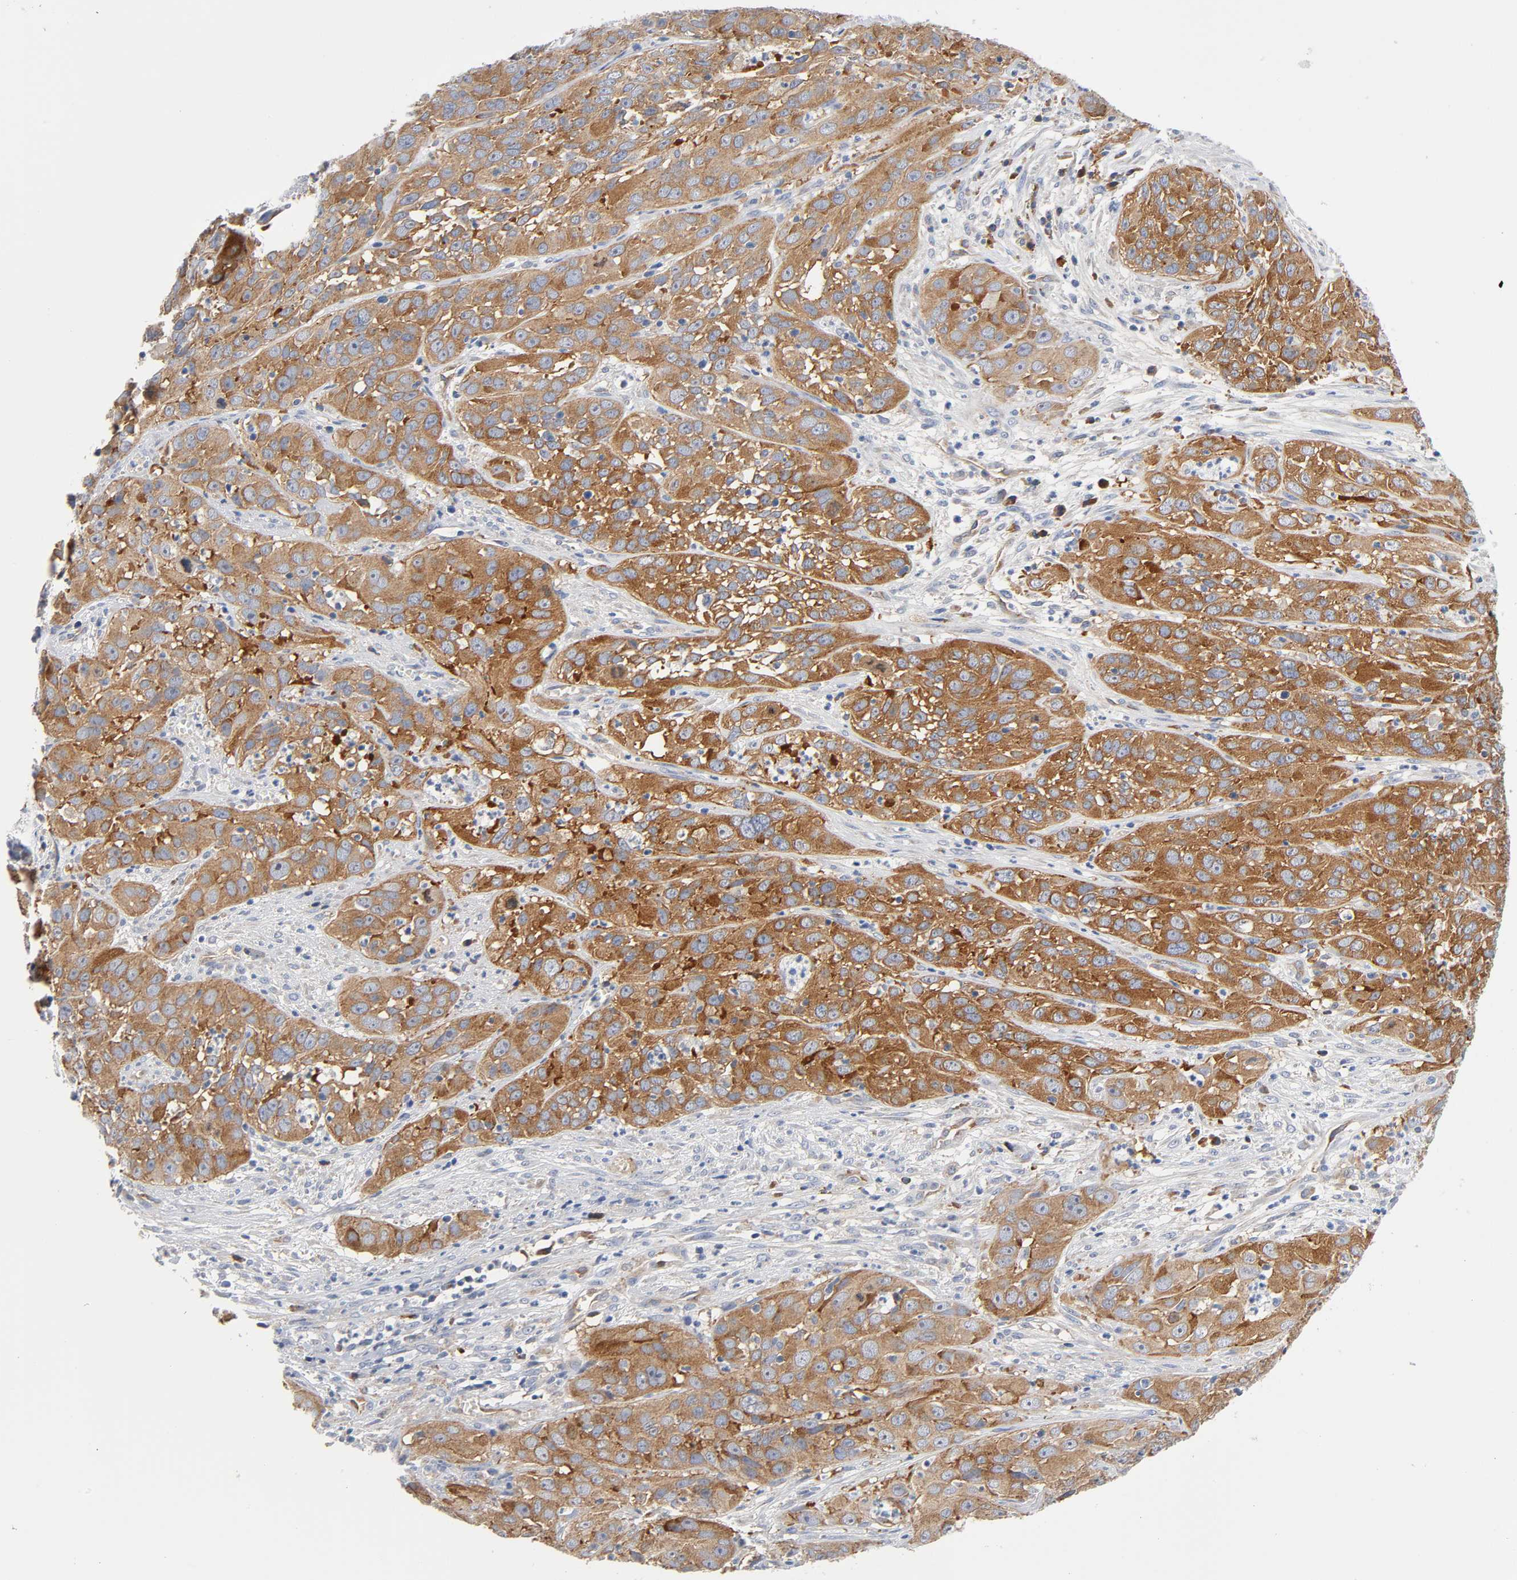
{"staining": {"intensity": "moderate", "quantity": ">75%", "location": "cytoplasmic/membranous"}, "tissue": "cervical cancer", "cell_type": "Tumor cells", "image_type": "cancer", "snomed": [{"axis": "morphology", "description": "Squamous cell carcinoma, NOS"}, {"axis": "topography", "description": "Cervix"}], "caption": "Immunohistochemical staining of cervical cancer reveals medium levels of moderate cytoplasmic/membranous staining in approximately >75% of tumor cells. Nuclei are stained in blue.", "gene": "CD2AP", "patient": {"sex": "female", "age": 32}}